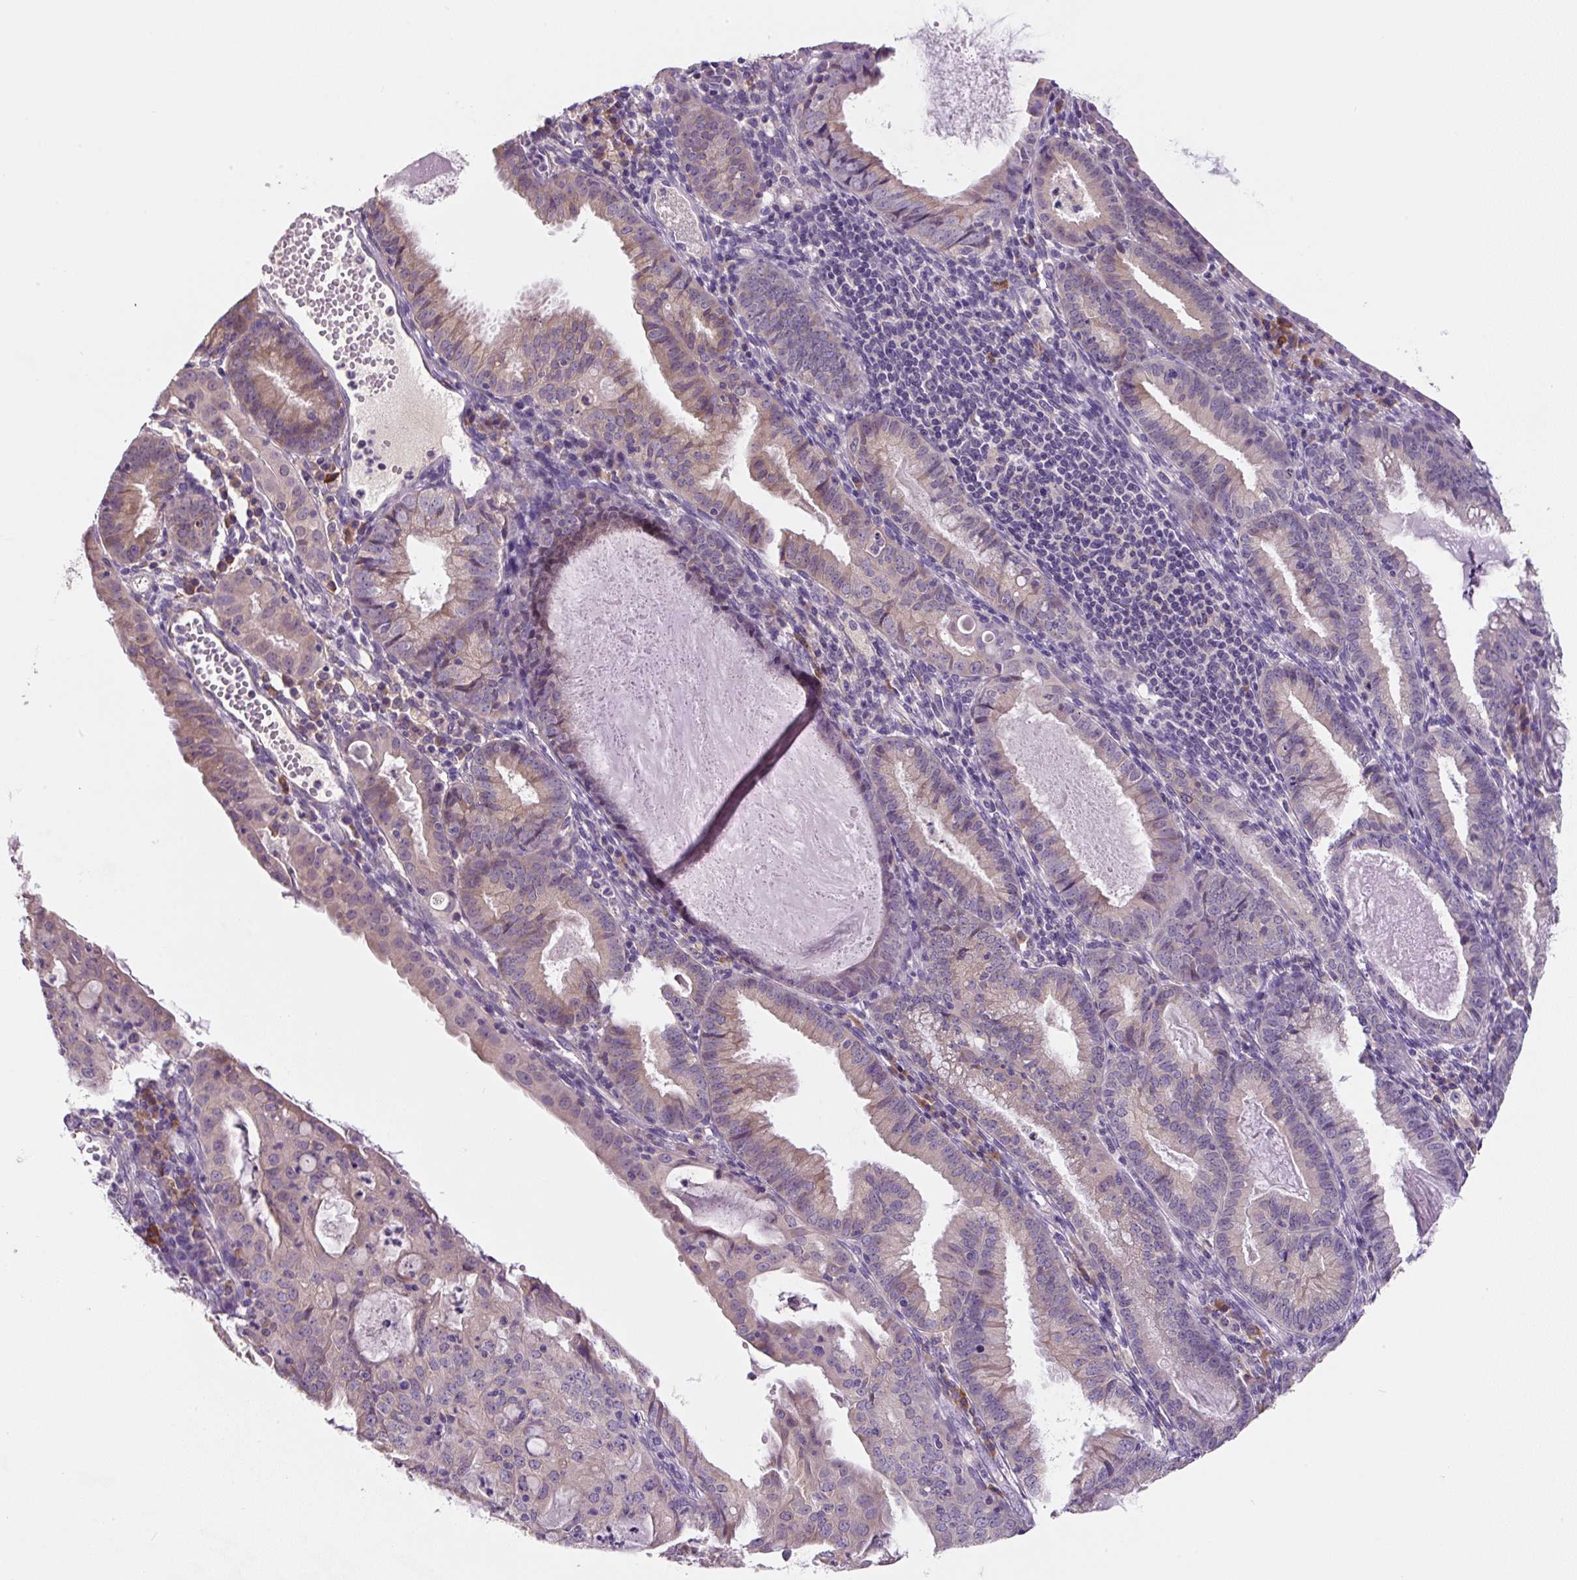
{"staining": {"intensity": "moderate", "quantity": "<25%", "location": "cytoplasmic/membranous"}, "tissue": "endometrial cancer", "cell_type": "Tumor cells", "image_type": "cancer", "snomed": [{"axis": "morphology", "description": "Adenocarcinoma, NOS"}, {"axis": "topography", "description": "Endometrium"}], "caption": "Protein expression analysis of endometrial cancer (adenocarcinoma) demonstrates moderate cytoplasmic/membranous positivity in approximately <25% of tumor cells.", "gene": "FZD5", "patient": {"sex": "female", "age": 60}}